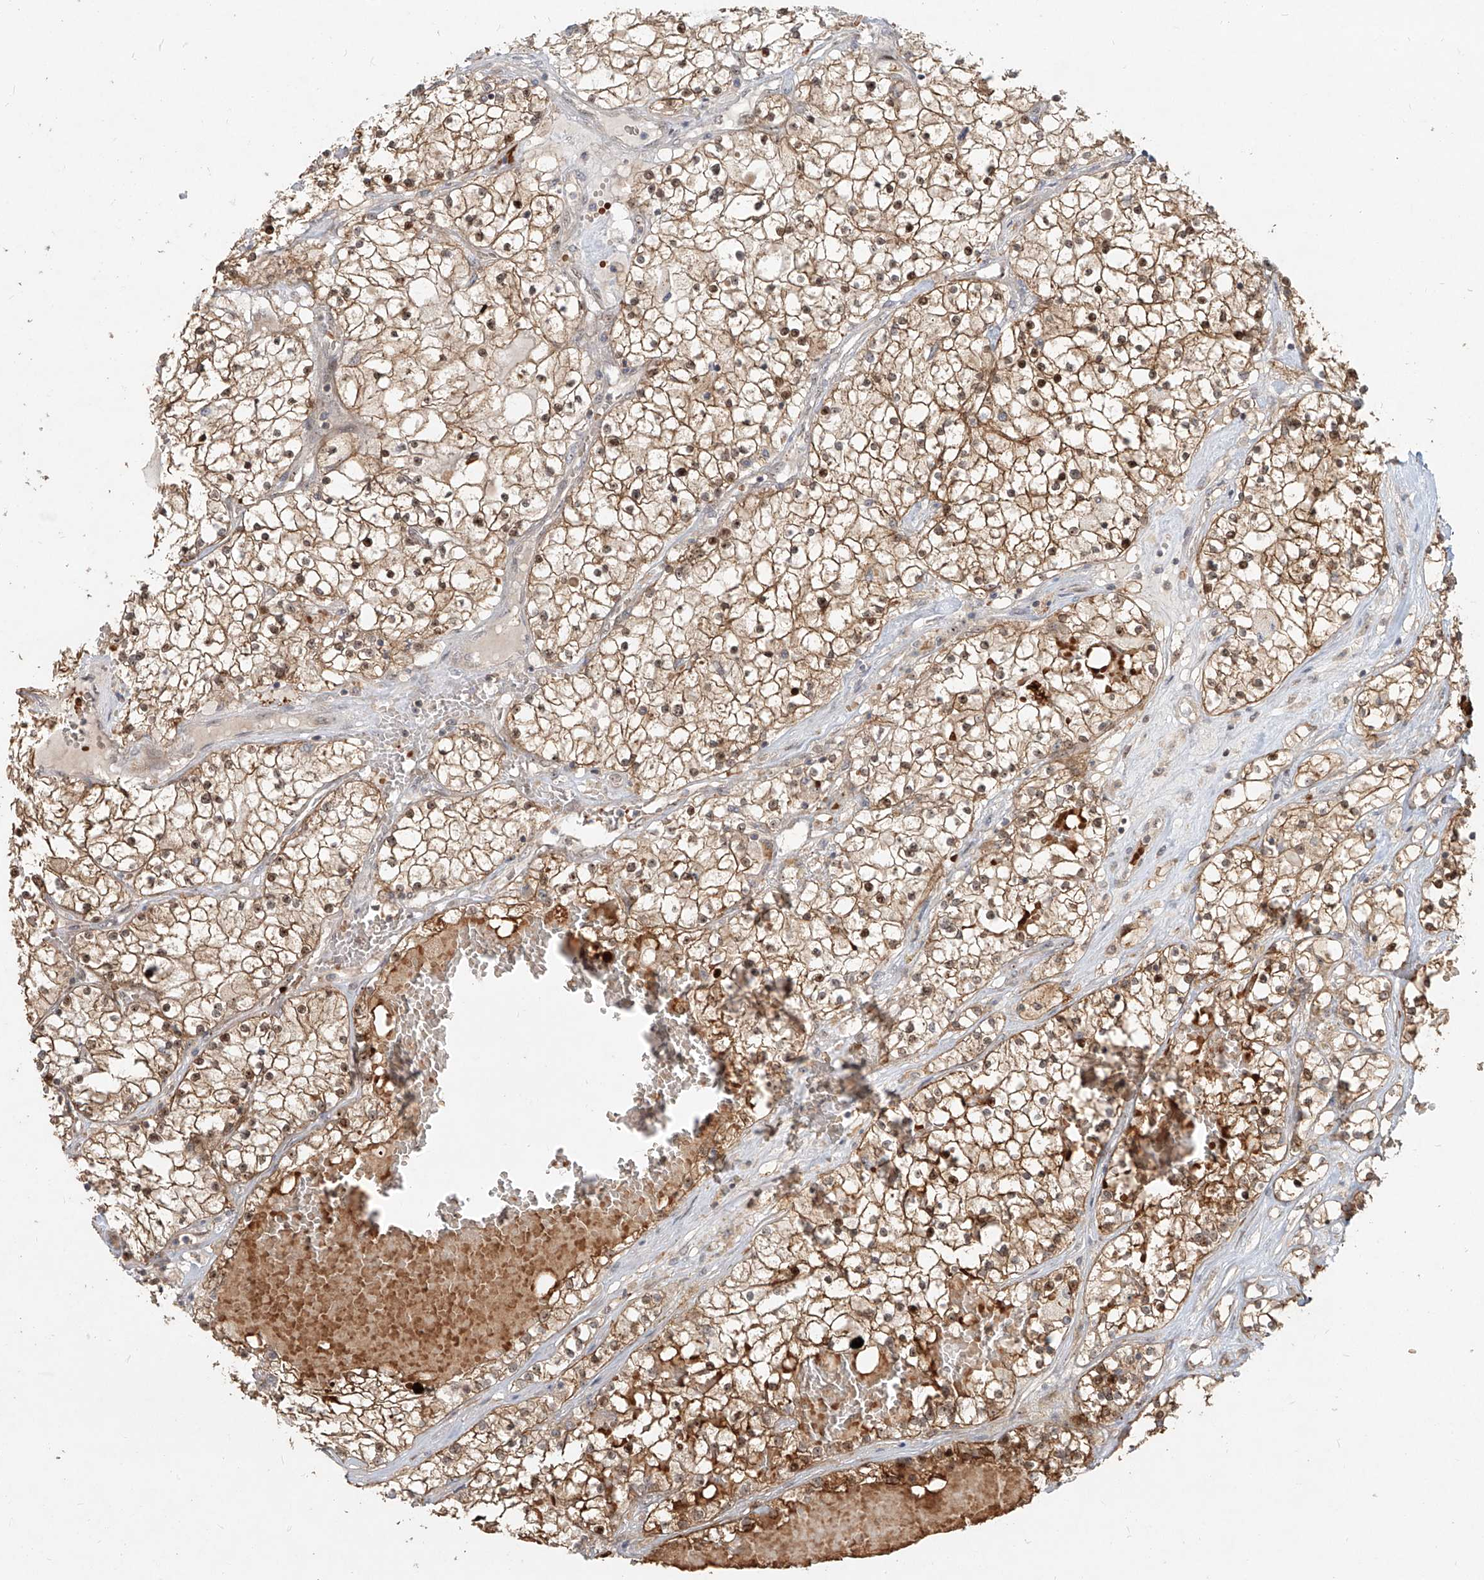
{"staining": {"intensity": "moderate", "quantity": ">75%", "location": "cytoplasmic/membranous,nuclear"}, "tissue": "renal cancer", "cell_type": "Tumor cells", "image_type": "cancer", "snomed": [{"axis": "morphology", "description": "Normal tissue, NOS"}, {"axis": "morphology", "description": "Adenocarcinoma, NOS"}, {"axis": "topography", "description": "Kidney"}], "caption": "Renal cancer was stained to show a protein in brown. There is medium levels of moderate cytoplasmic/membranous and nuclear expression in about >75% of tumor cells.", "gene": "BYSL", "patient": {"sex": "male", "age": 68}}